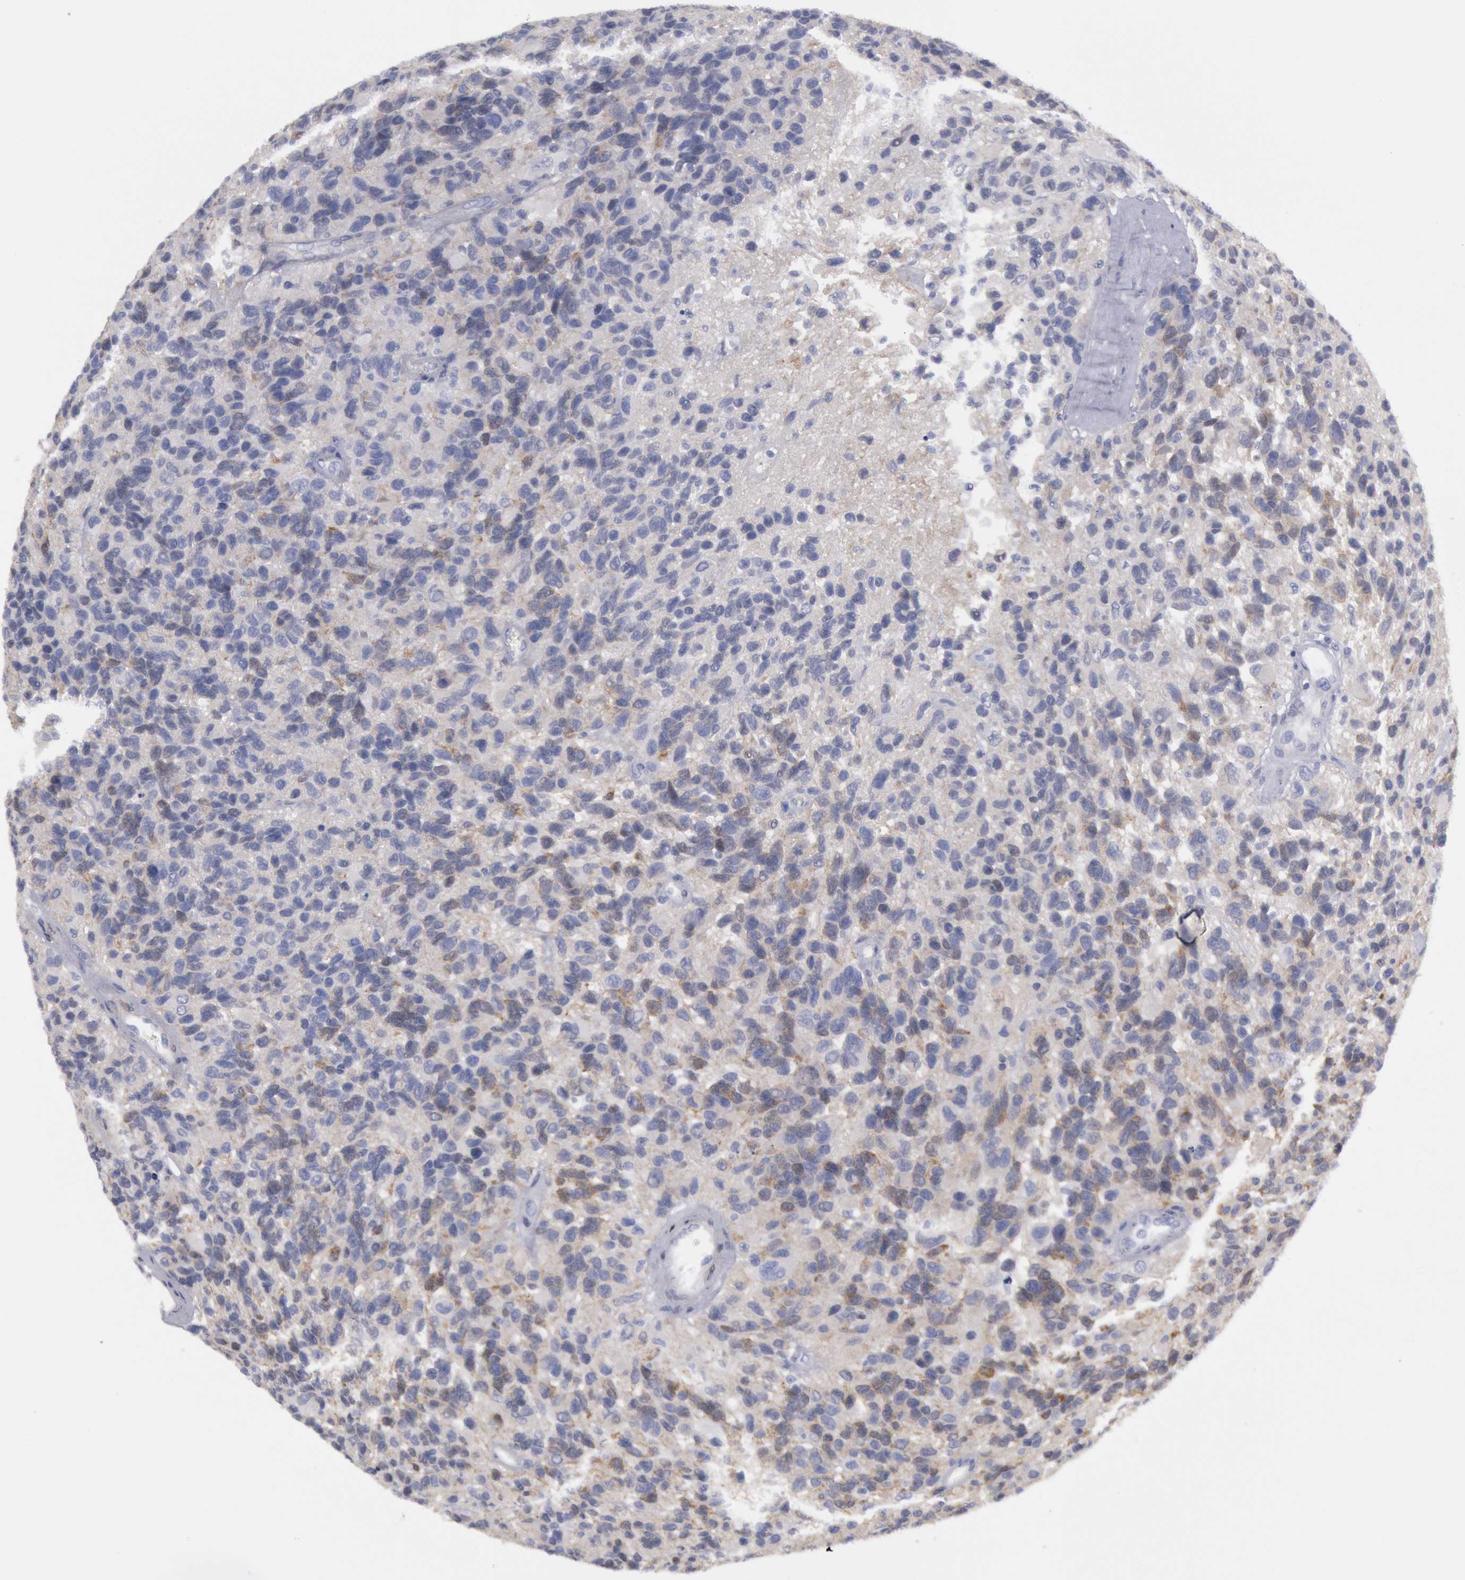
{"staining": {"intensity": "moderate", "quantity": "25%-75%", "location": "cytoplasmic/membranous"}, "tissue": "glioma", "cell_type": "Tumor cells", "image_type": "cancer", "snomed": [{"axis": "morphology", "description": "Glioma, malignant, High grade"}, {"axis": "topography", "description": "Brain"}], "caption": "About 25%-75% of tumor cells in glioma demonstrate moderate cytoplasmic/membranous protein expression as visualized by brown immunohistochemical staining.", "gene": "FHL1", "patient": {"sex": "male", "age": 77}}